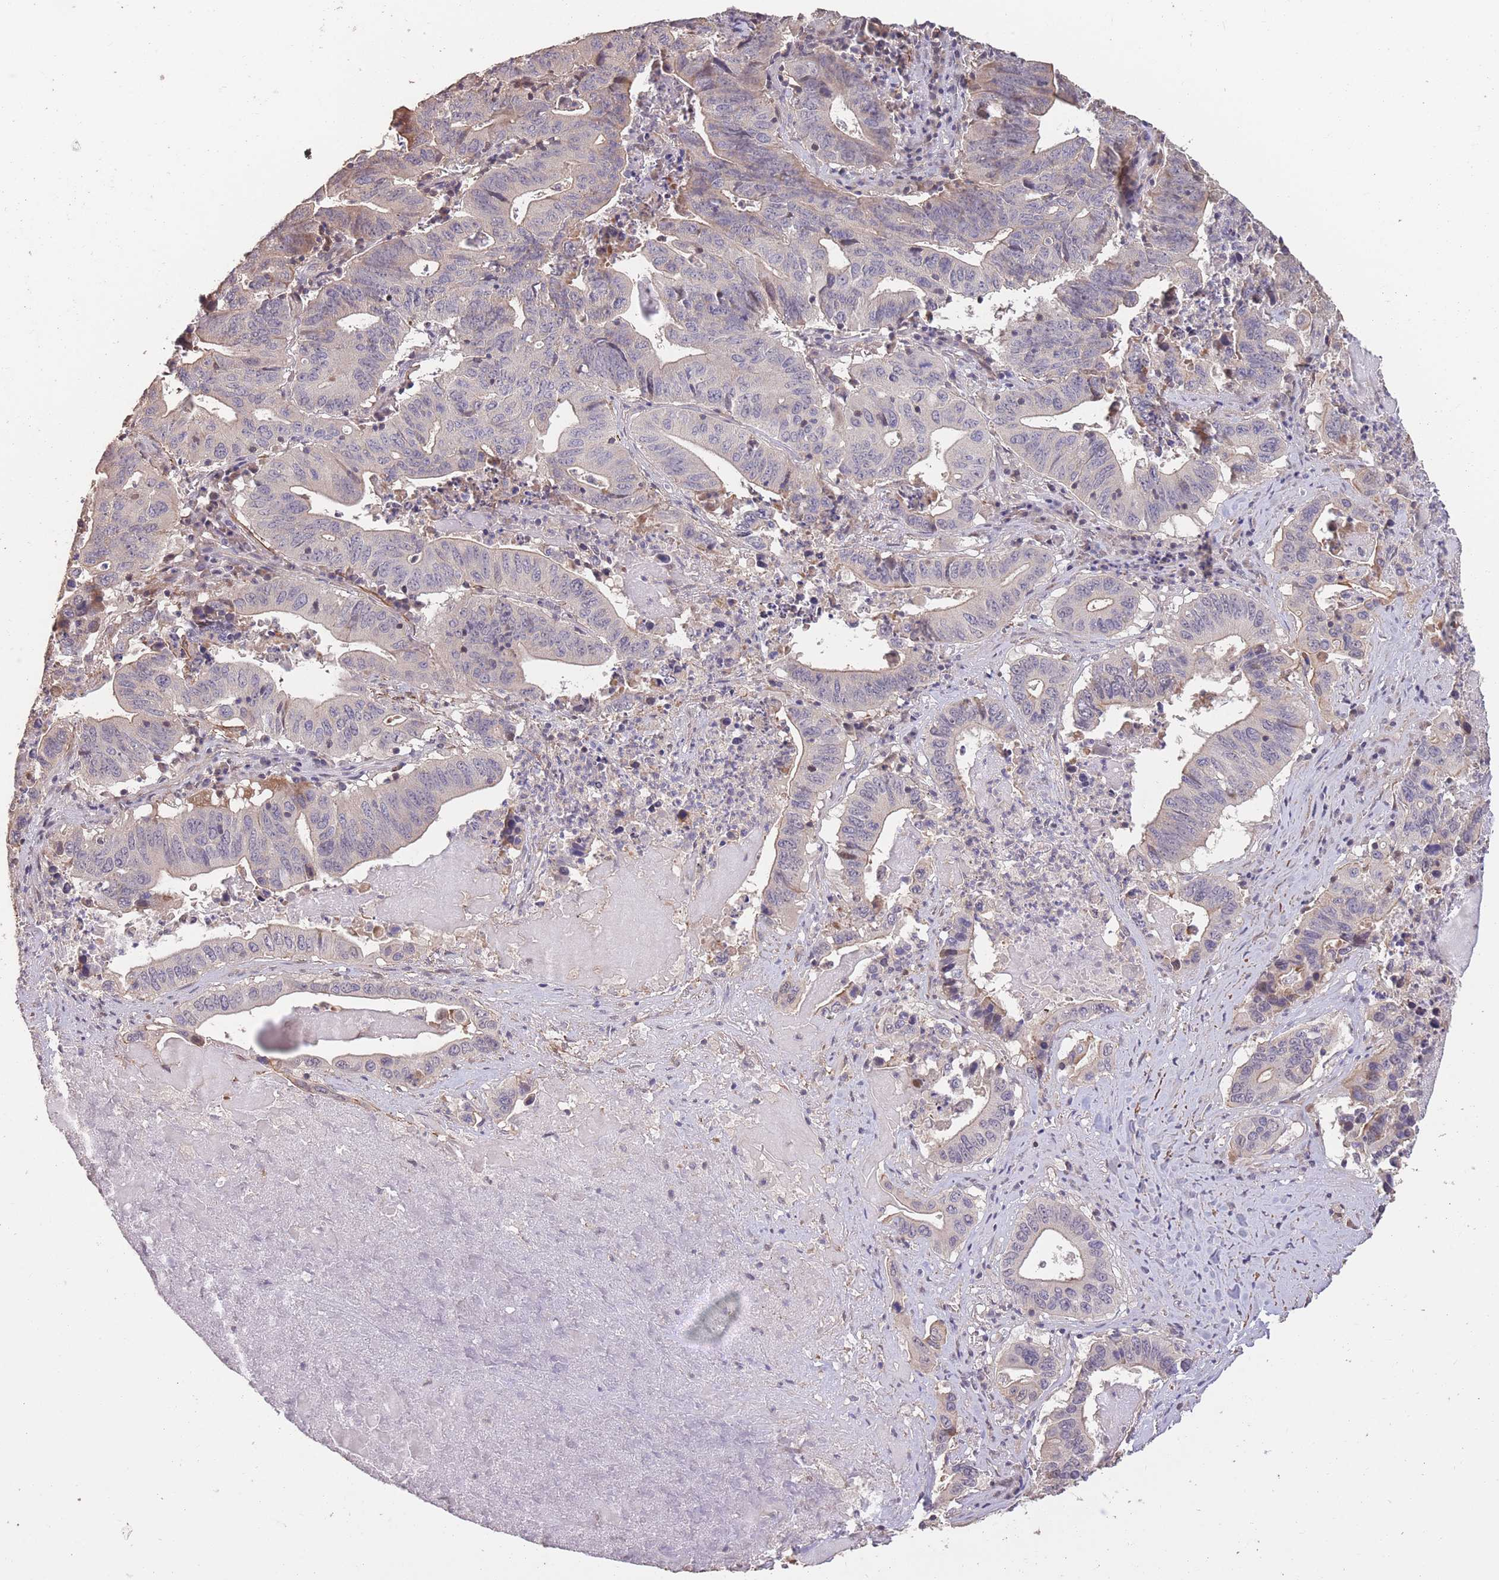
{"staining": {"intensity": "negative", "quantity": "none", "location": "none"}, "tissue": "lung cancer", "cell_type": "Tumor cells", "image_type": "cancer", "snomed": [{"axis": "morphology", "description": "Adenocarcinoma, NOS"}, {"axis": "topography", "description": "Lung"}], "caption": "The IHC photomicrograph has no significant positivity in tumor cells of lung adenocarcinoma tissue. (DAB immunohistochemistry with hematoxylin counter stain).", "gene": "NLRC4", "patient": {"sex": "female", "age": 60}}